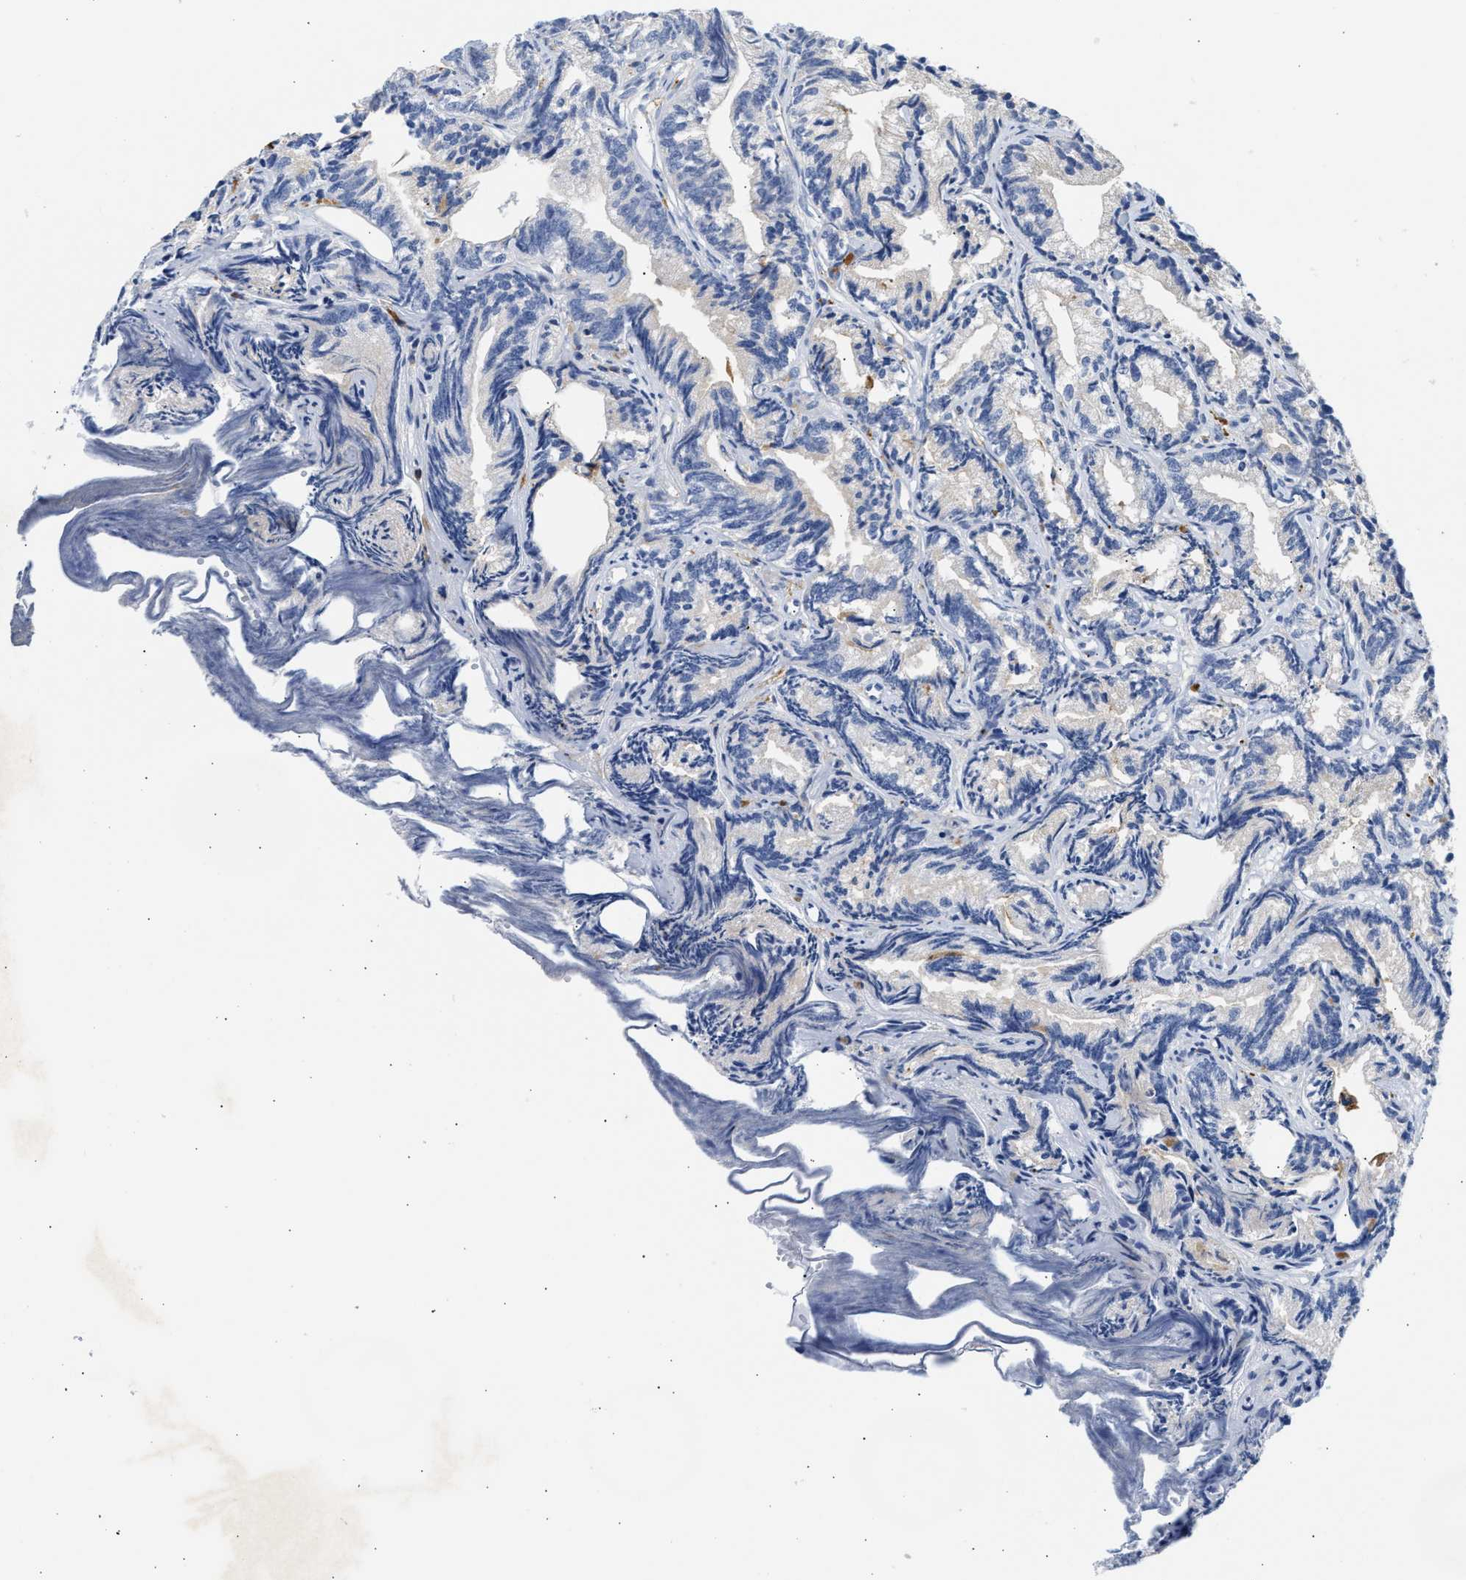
{"staining": {"intensity": "negative", "quantity": "none", "location": "none"}, "tissue": "prostate cancer", "cell_type": "Tumor cells", "image_type": "cancer", "snomed": [{"axis": "morphology", "description": "Adenocarcinoma, Low grade"}, {"axis": "topography", "description": "Prostate"}], "caption": "This is an IHC micrograph of prostate low-grade adenocarcinoma. There is no positivity in tumor cells.", "gene": "PPM1L", "patient": {"sex": "male", "age": 89}}